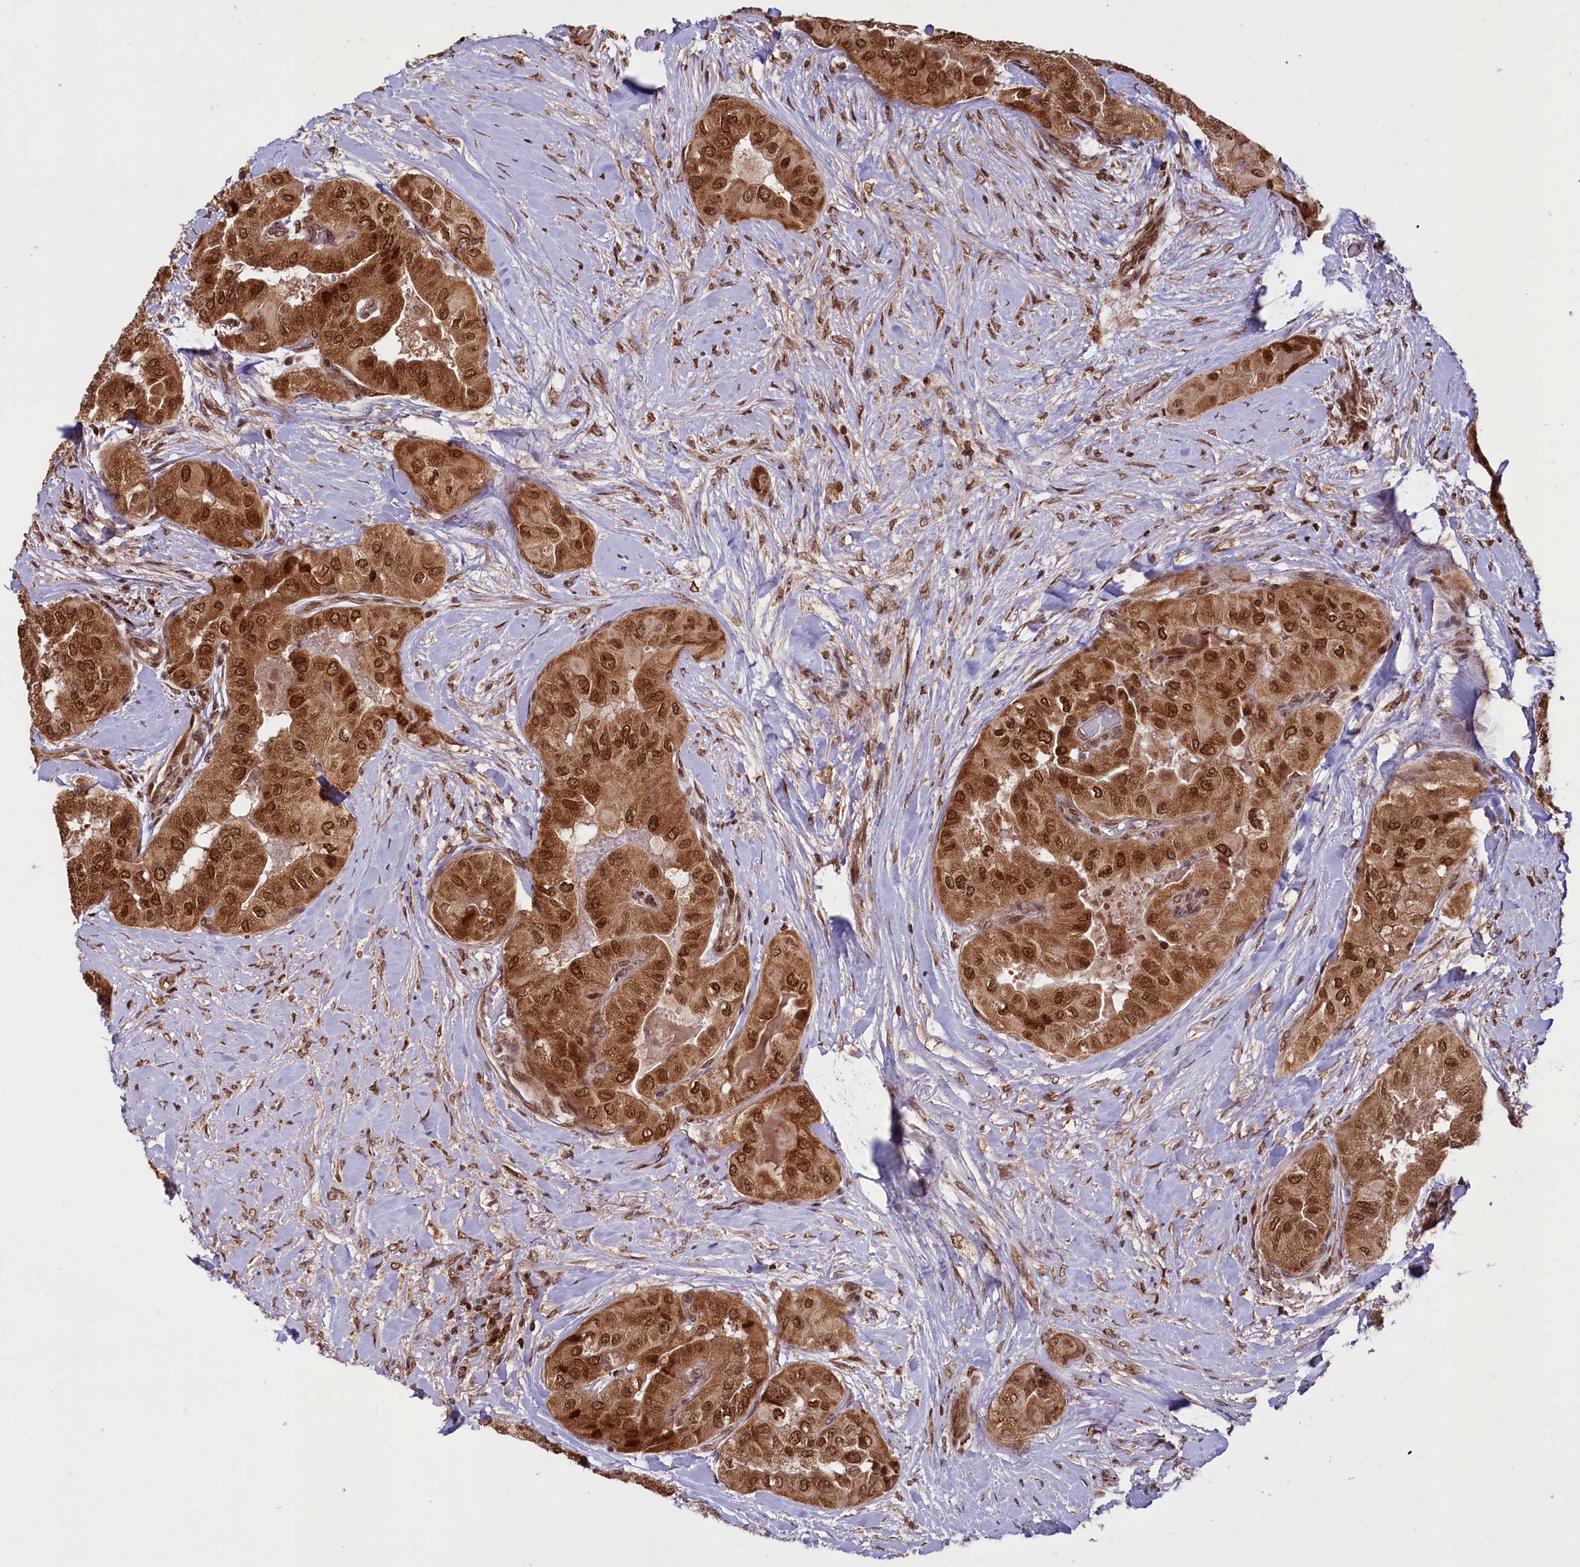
{"staining": {"intensity": "strong", "quantity": ">75%", "location": "cytoplasmic/membranous,nuclear"}, "tissue": "thyroid cancer", "cell_type": "Tumor cells", "image_type": "cancer", "snomed": [{"axis": "morphology", "description": "Papillary adenocarcinoma, NOS"}, {"axis": "topography", "description": "Thyroid gland"}], "caption": "Brown immunohistochemical staining in human thyroid cancer (papillary adenocarcinoma) displays strong cytoplasmic/membranous and nuclear positivity in about >75% of tumor cells.", "gene": "PHC3", "patient": {"sex": "female", "age": 59}}